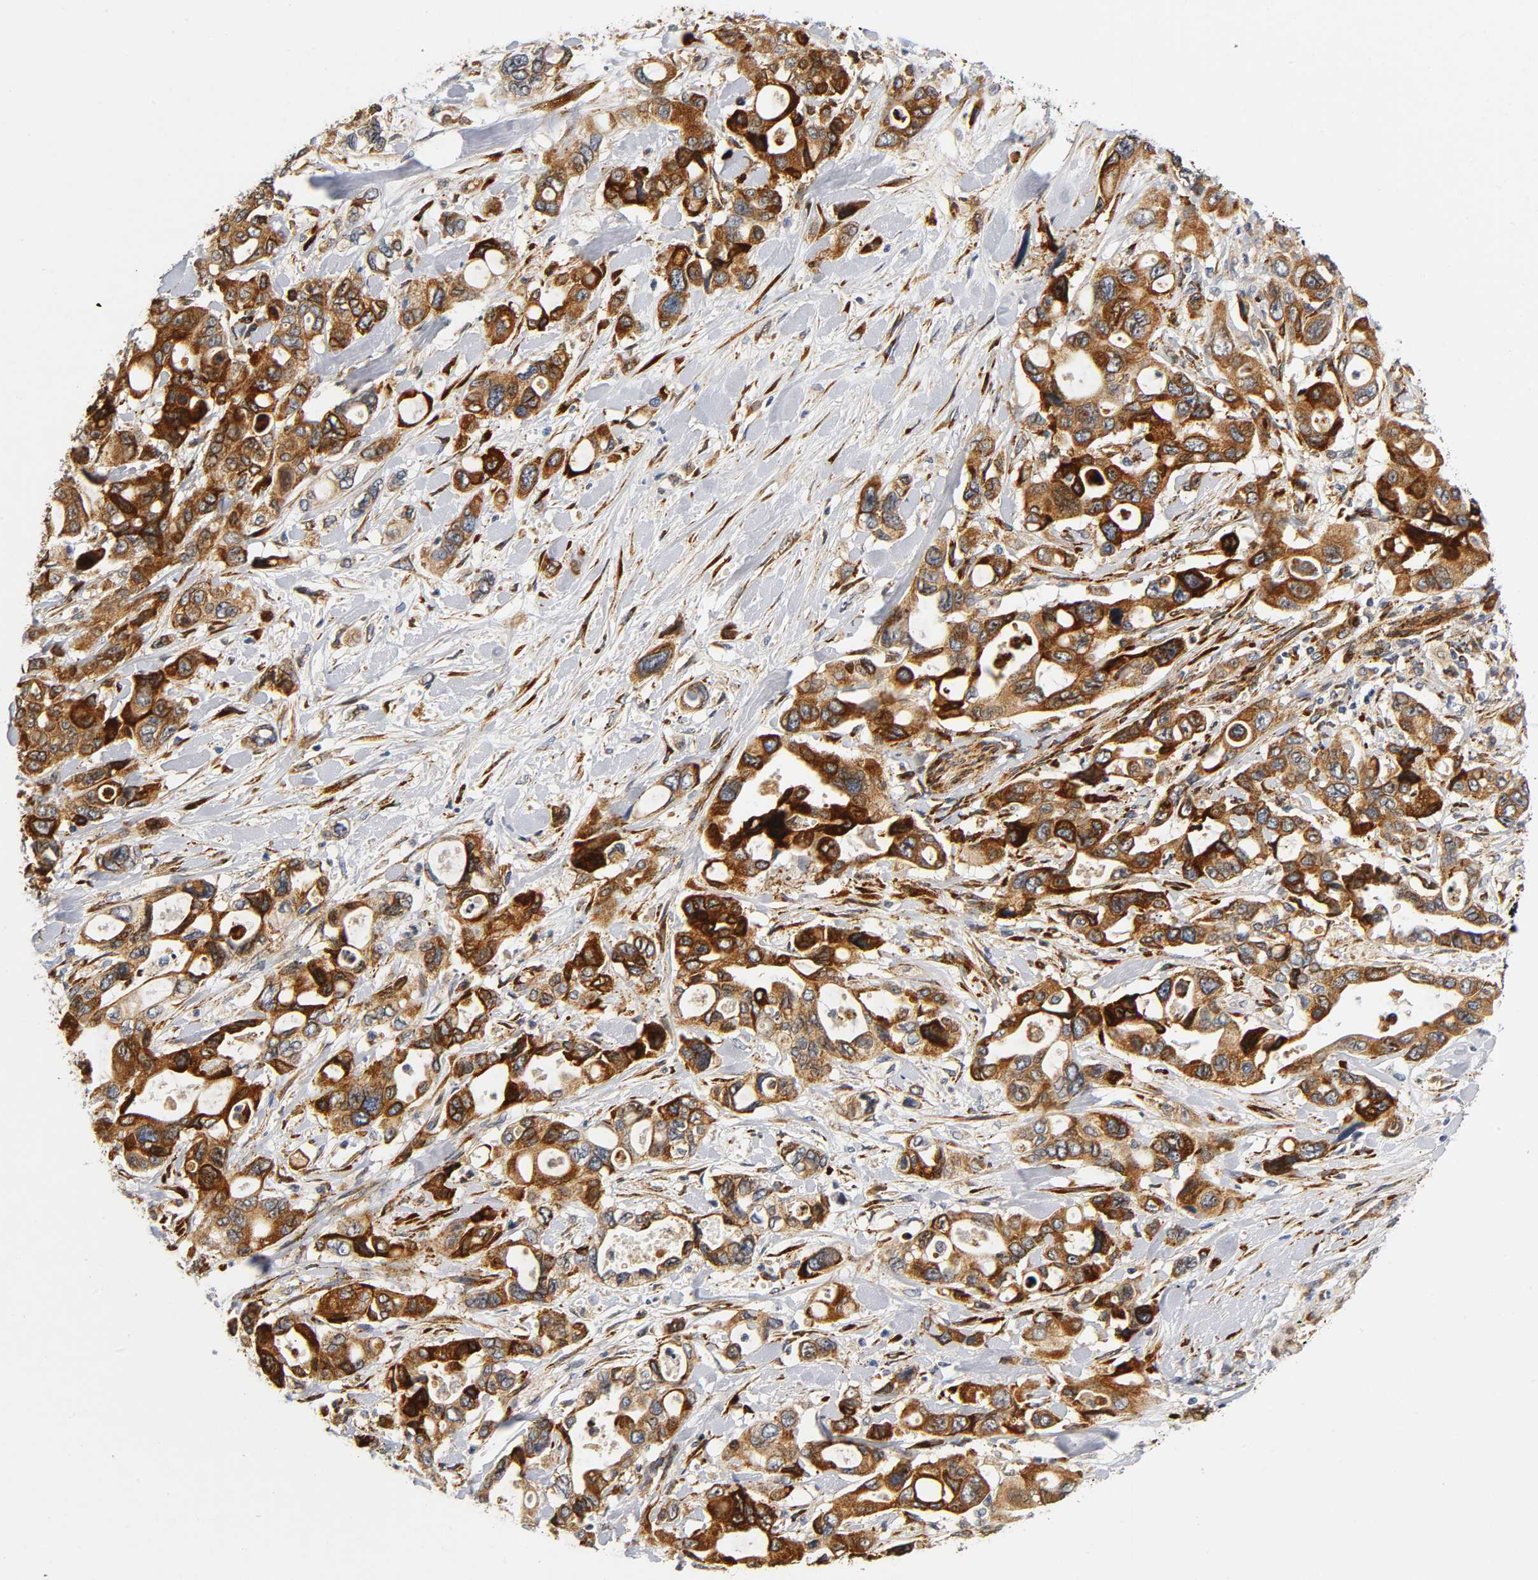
{"staining": {"intensity": "strong", "quantity": ">75%", "location": "cytoplasmic/membranous"}, "tissue": "pancreatic cancer", "cell_type": "Tumor cells", "image_type": "cancer", "snomed": [{"axis": "morphology", "description": "Adenocarcinoma, NOS"}, {"axis": "topography", "description": "Pancreas"}], "caption": "Pancreatic cancer stained for a protein (brown) demonstrates strong cytoplasmic/membranous positive positivity in about >75% of tumor cells.", "gene": "SOS2", "patient": {"sex": "male", "age": 46}}